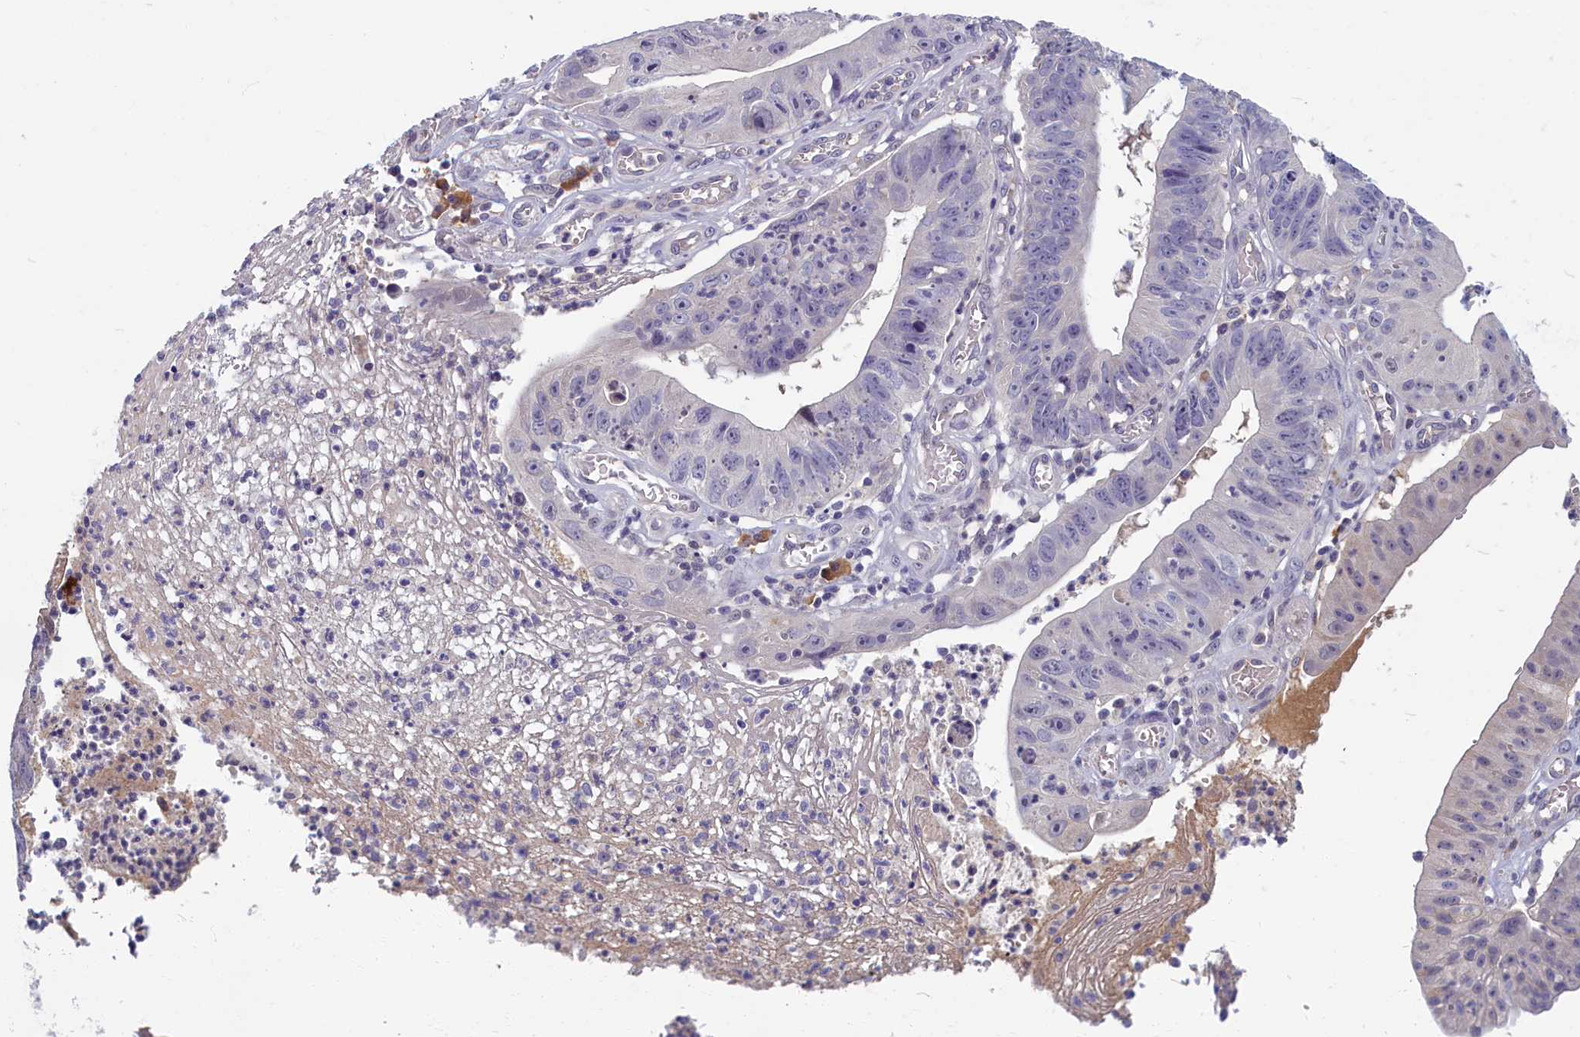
{"staining": {"intensity": "weak", "quantity": "<25%", "location": "cytoplasmic/membranous"}, "tissue": "stomach cancer", "cell_type": "Tumor cells", "image_type": "cancer", "snomed": [{"axis": "morphology", "description": "Adenocarcinoma, NOS"}, {"axis": "topography", "description": "Stomach"}], "caption": "This is a micrograph of IHC staining of stomach cancer (adenocarcinoma), which shows no expression in tumor cells. (Brightfield microscopy of DAB (3,3'-diaminobenzidine) IHC at high magnification).", "gene": "SV2C", "patient": {"sex": "male", "age": 59}}